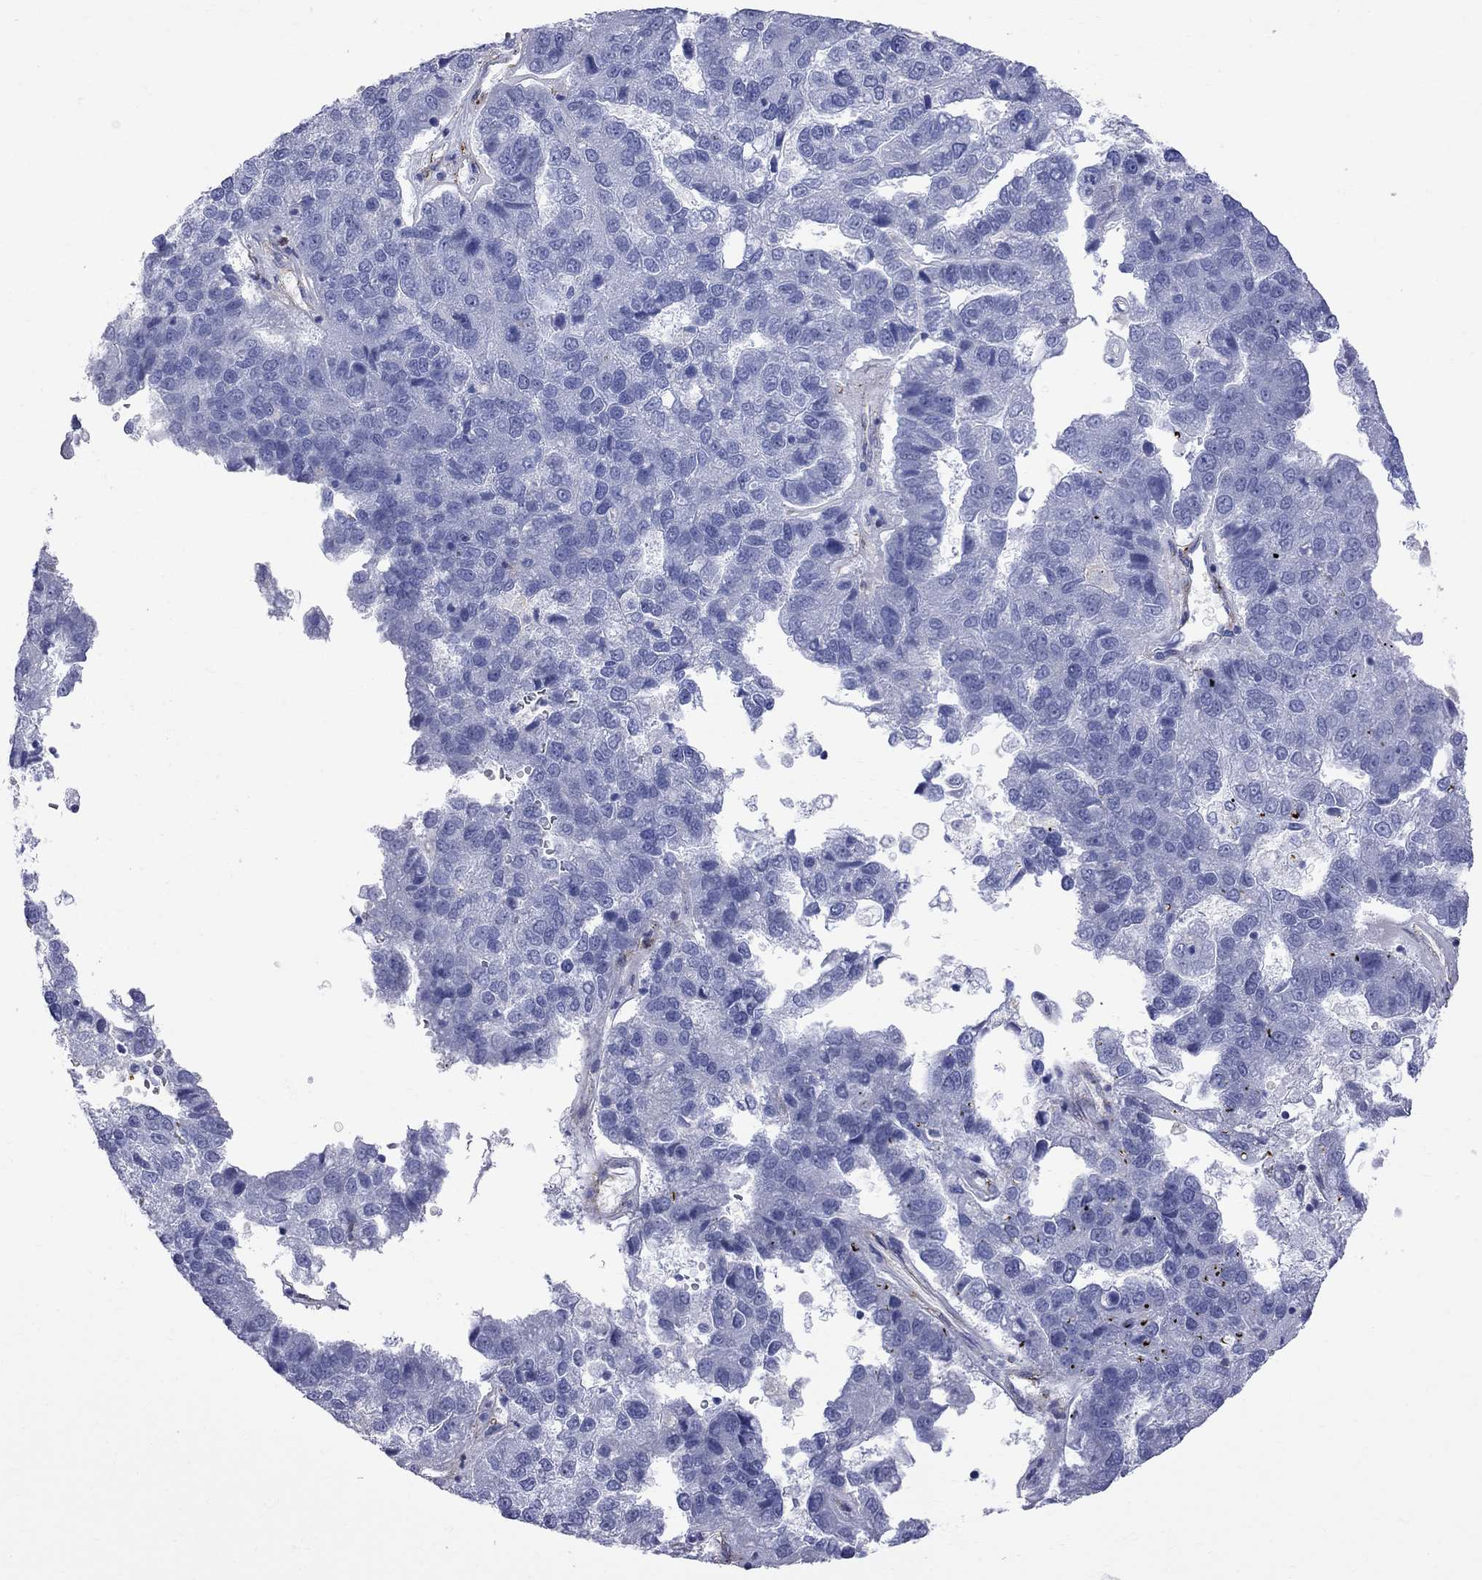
{"staining": {"intensity": "negative", "quantity": "none", "location": "none"}, "tissue": "pancreatic cancer", "cell_type": "Tumor cells", "image_type": "cancer", "snomed": [{"axis": "morphology", "description": "Adenocarcinoma, NOS"}, {"axis": "topography", "description": "Pancreas"}], "caption": "Immunohistochemistry micrograph of neoplastic tissue: pancreatic cancer stained with DAB shows no significant protein positivity in tumor cells.", "gene": "S100A3", "patient": {"sex": "female", "age": 61}}